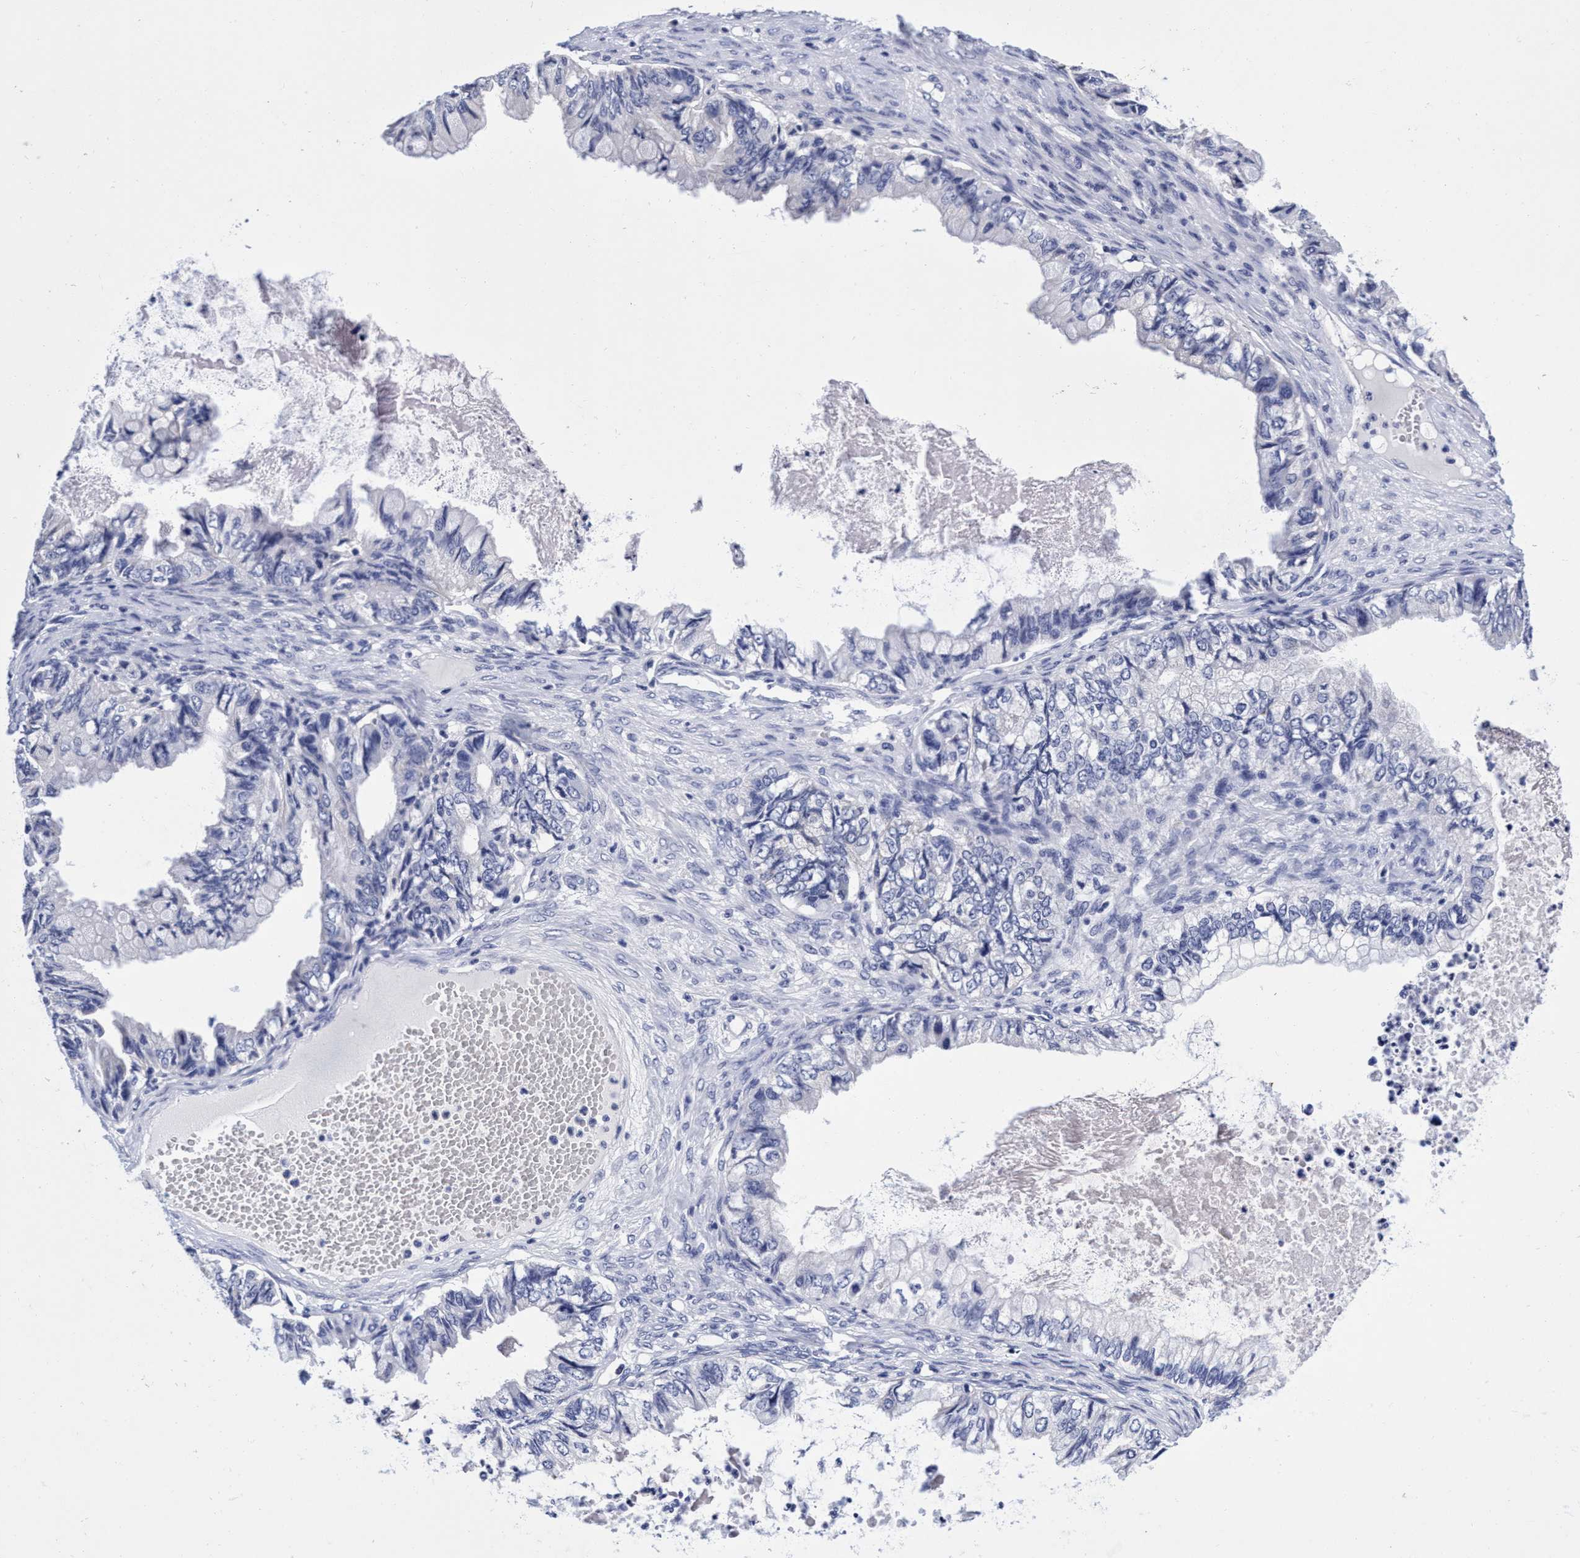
{"staining": {"intensity": "negative", "quantity": "none", "location": "none"}, "tissue": "ovarian cancer", "cell_type": "Tumor cells", "image_type": "cancer", "snomed": [{"axis": "morphology", "description": "Cystadenocarcinoma, mucinous, NOS"}, {"axis": "topography", "description": "Ovary"}], "caption": "Photomicrograph shows no protein staining in tumor cells of mucinous cystadenocarcinoma (ovarian) tissue. (Stains: DAB (3,3'-diaminobenzidine) IHC with hematoxylin counter stain, Microscopy: brightfield microscopy at high magnification).", "gene": "PLPPR1", "patient": {"sex": "female", "age": 80}}